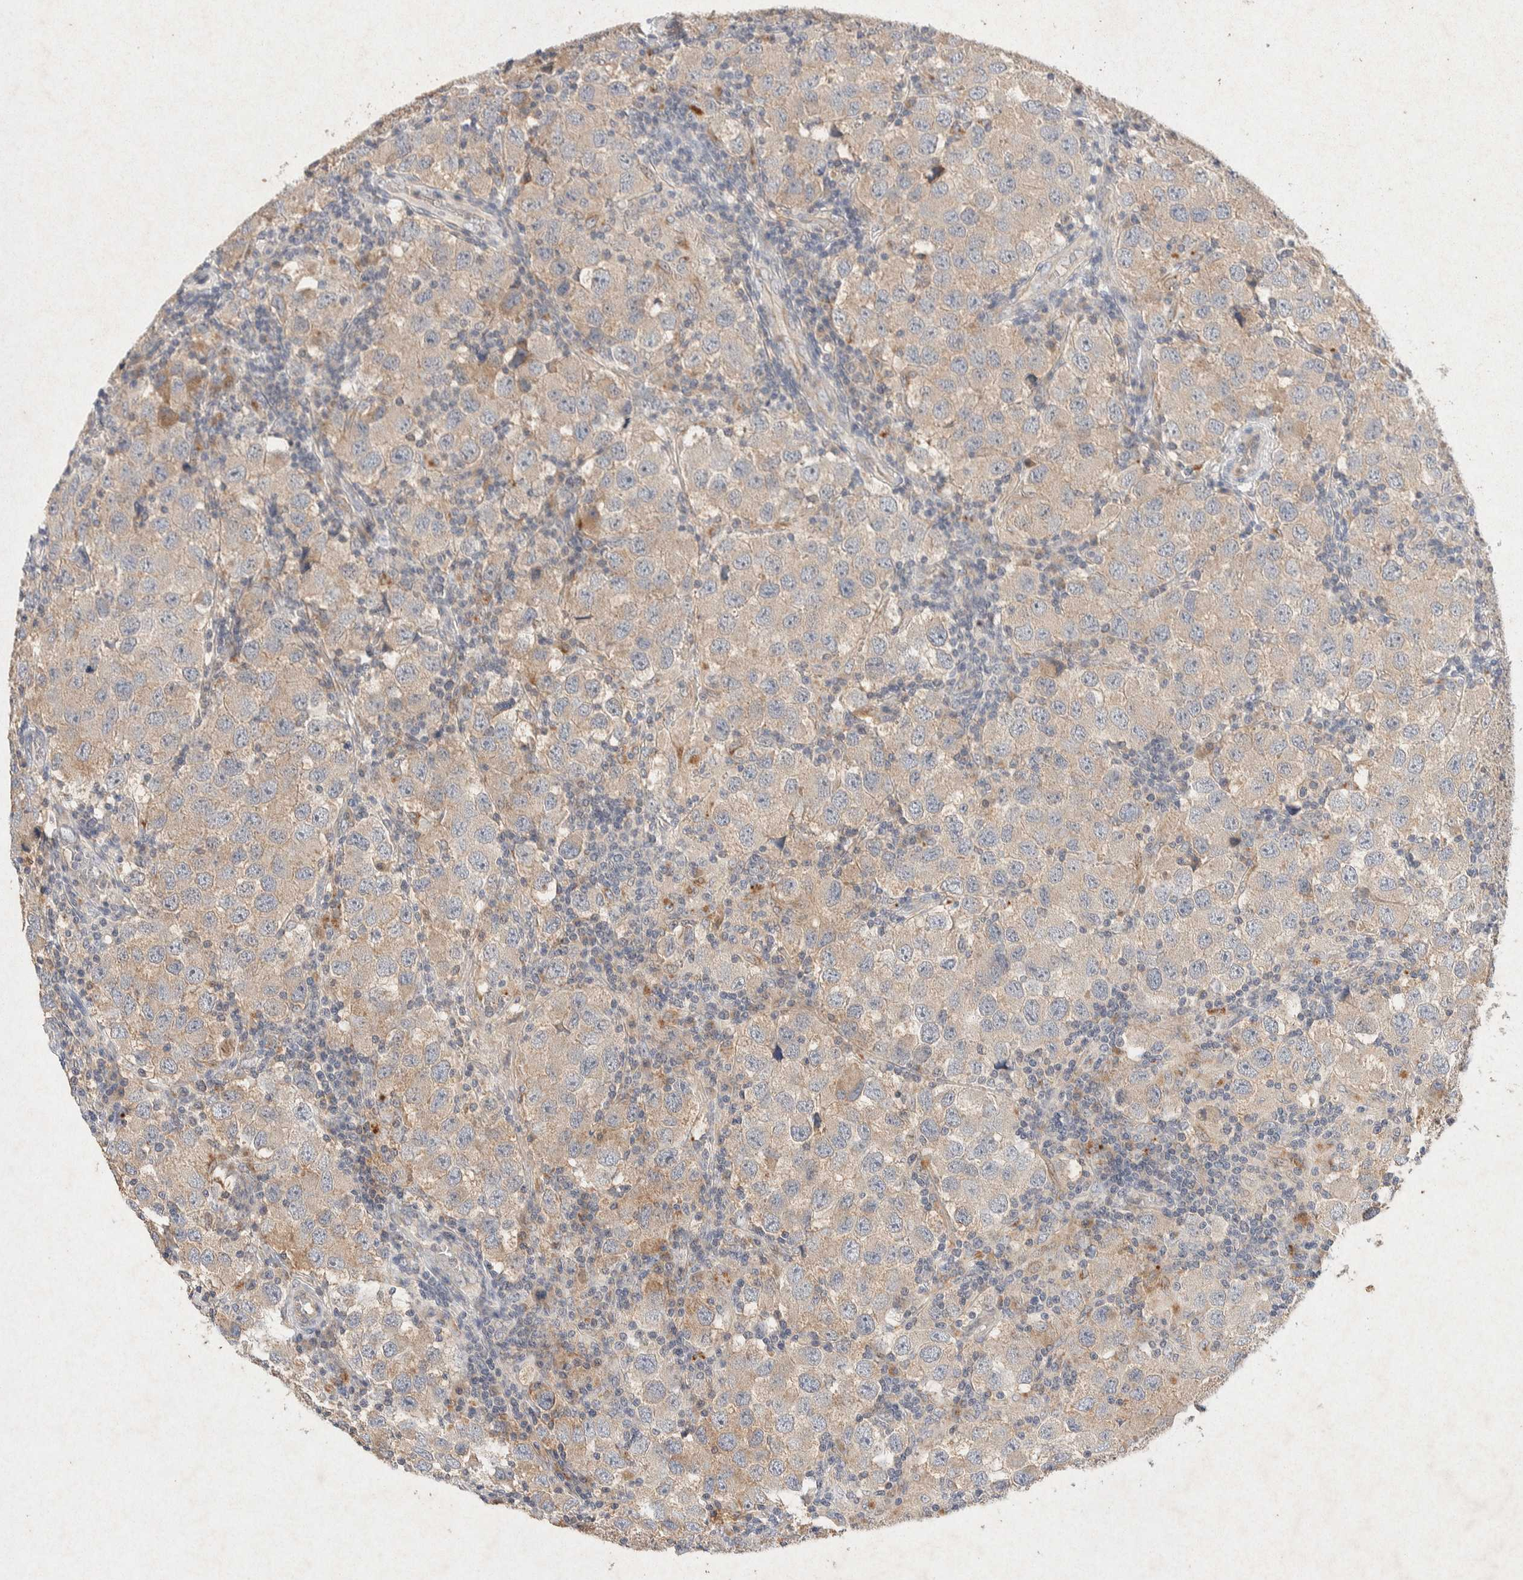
{"staining": {"intensity": "weak", "quantity": ">75%", "location": "cytoplasmic/membranous"}, "tissue": "testis cancer", "cell_type": "Tumor cells", "image_type": "cancer", "snomed": [{"axis": "morphology", "description": "Carcinoma, Embryonal, NOS"}, {"axis": "topography", "description": "Testis"}], "caption": "There is low levels of weak cytoplasmic/membranous expression in tumor cells of embryonal carcinoma (testis), as demonstrated by immunohistochemical staining (brown color).", "gene": "GNAI1", "patient": {"sex": "male", "age": 21}}